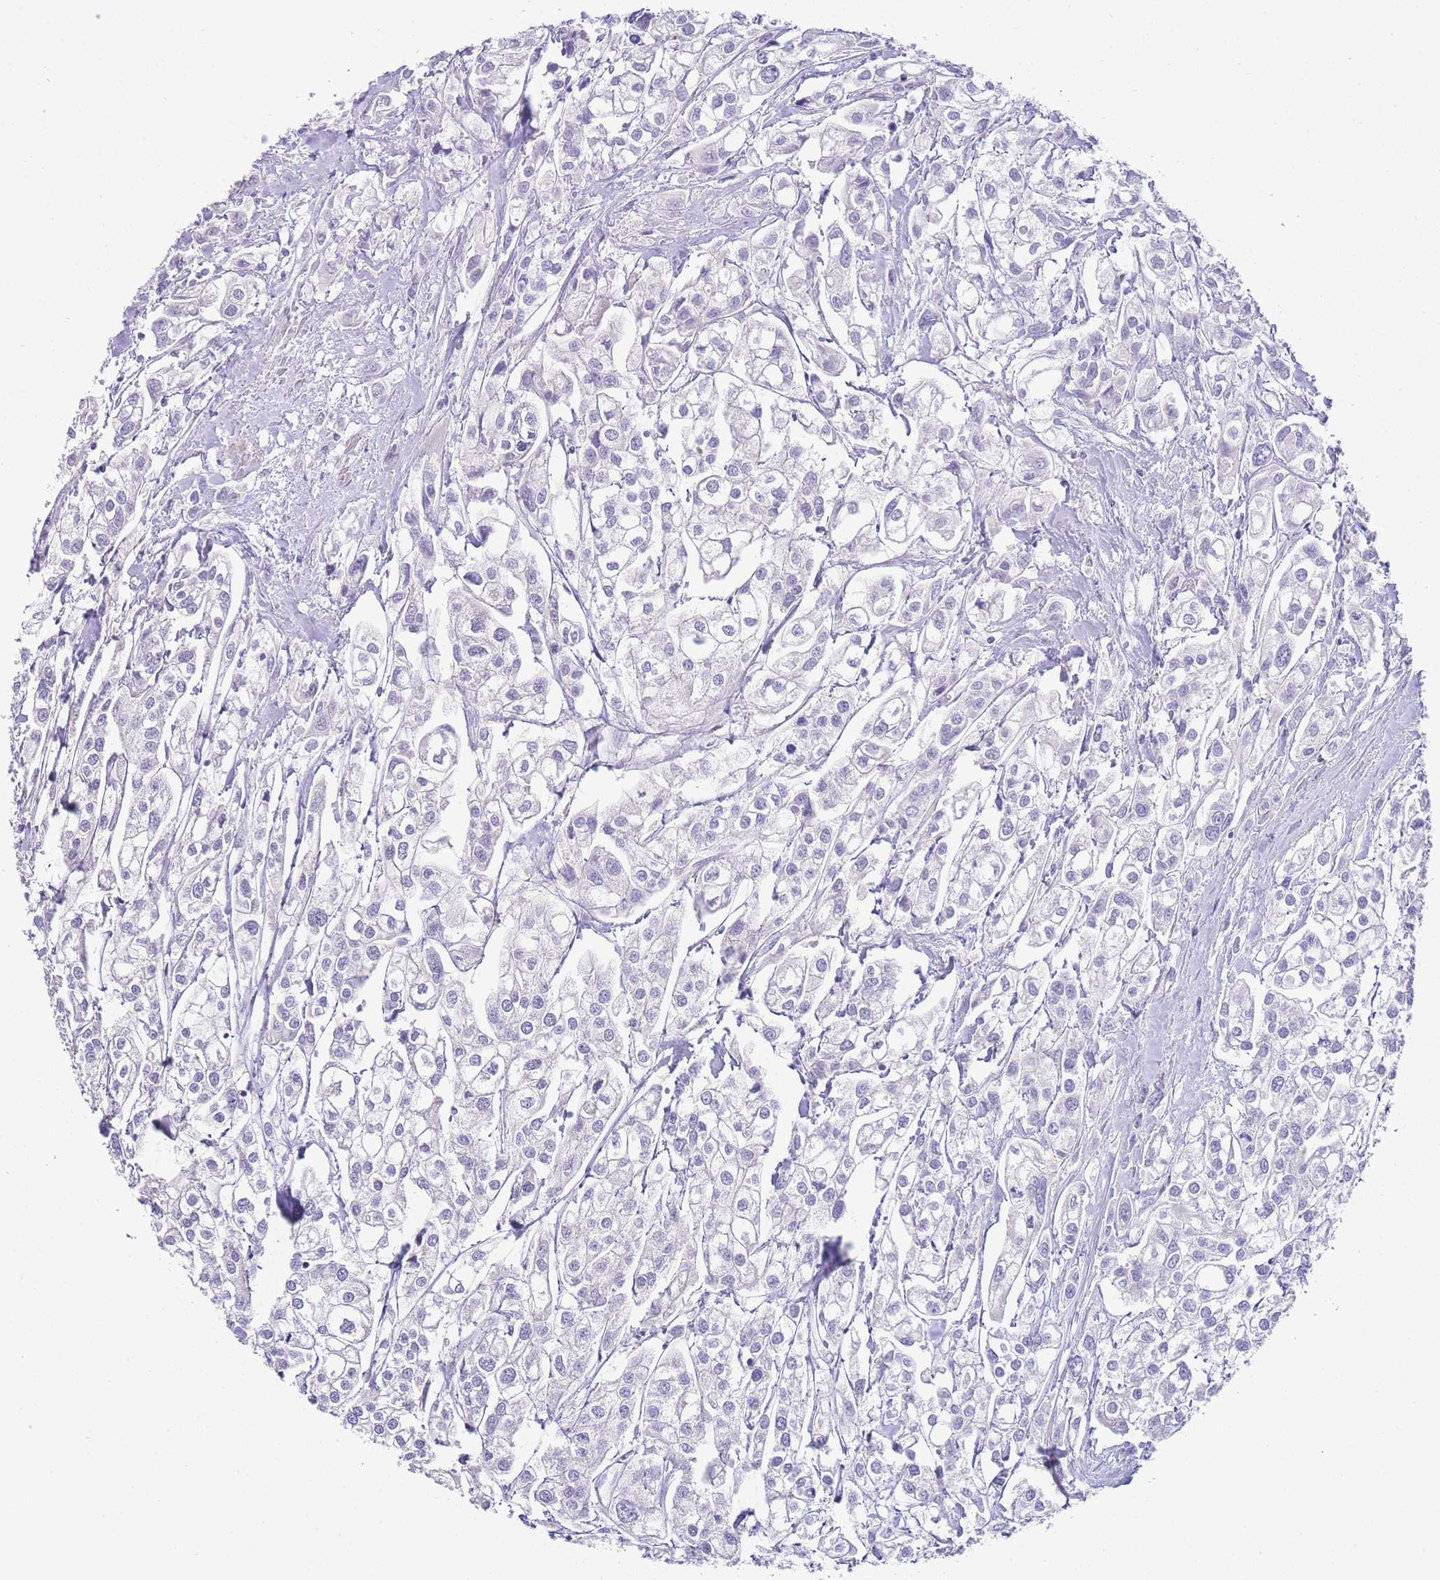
{"staining": {"intensity": "negative", "quantity": "none", "location": "none"}, "tissue": "urothelial cancer", "cell_type": "Tumor cells", "image_type": "cancer", "snomed": [{"axis": "morphology", "description": "Urothelial carcinoma, High grade"}, {"axis": "topography", "description": "Urinary bladder"}], "caption": "Tumor cells are negative for brown protein staining in high-grade urothelial carcinoma. (Brightfield microscopy of DAB (3,3'-diaminobenzidine) IHC at high magnification).", "gene": "DPP4", "patient": {"sex": "male", "age": 67}}